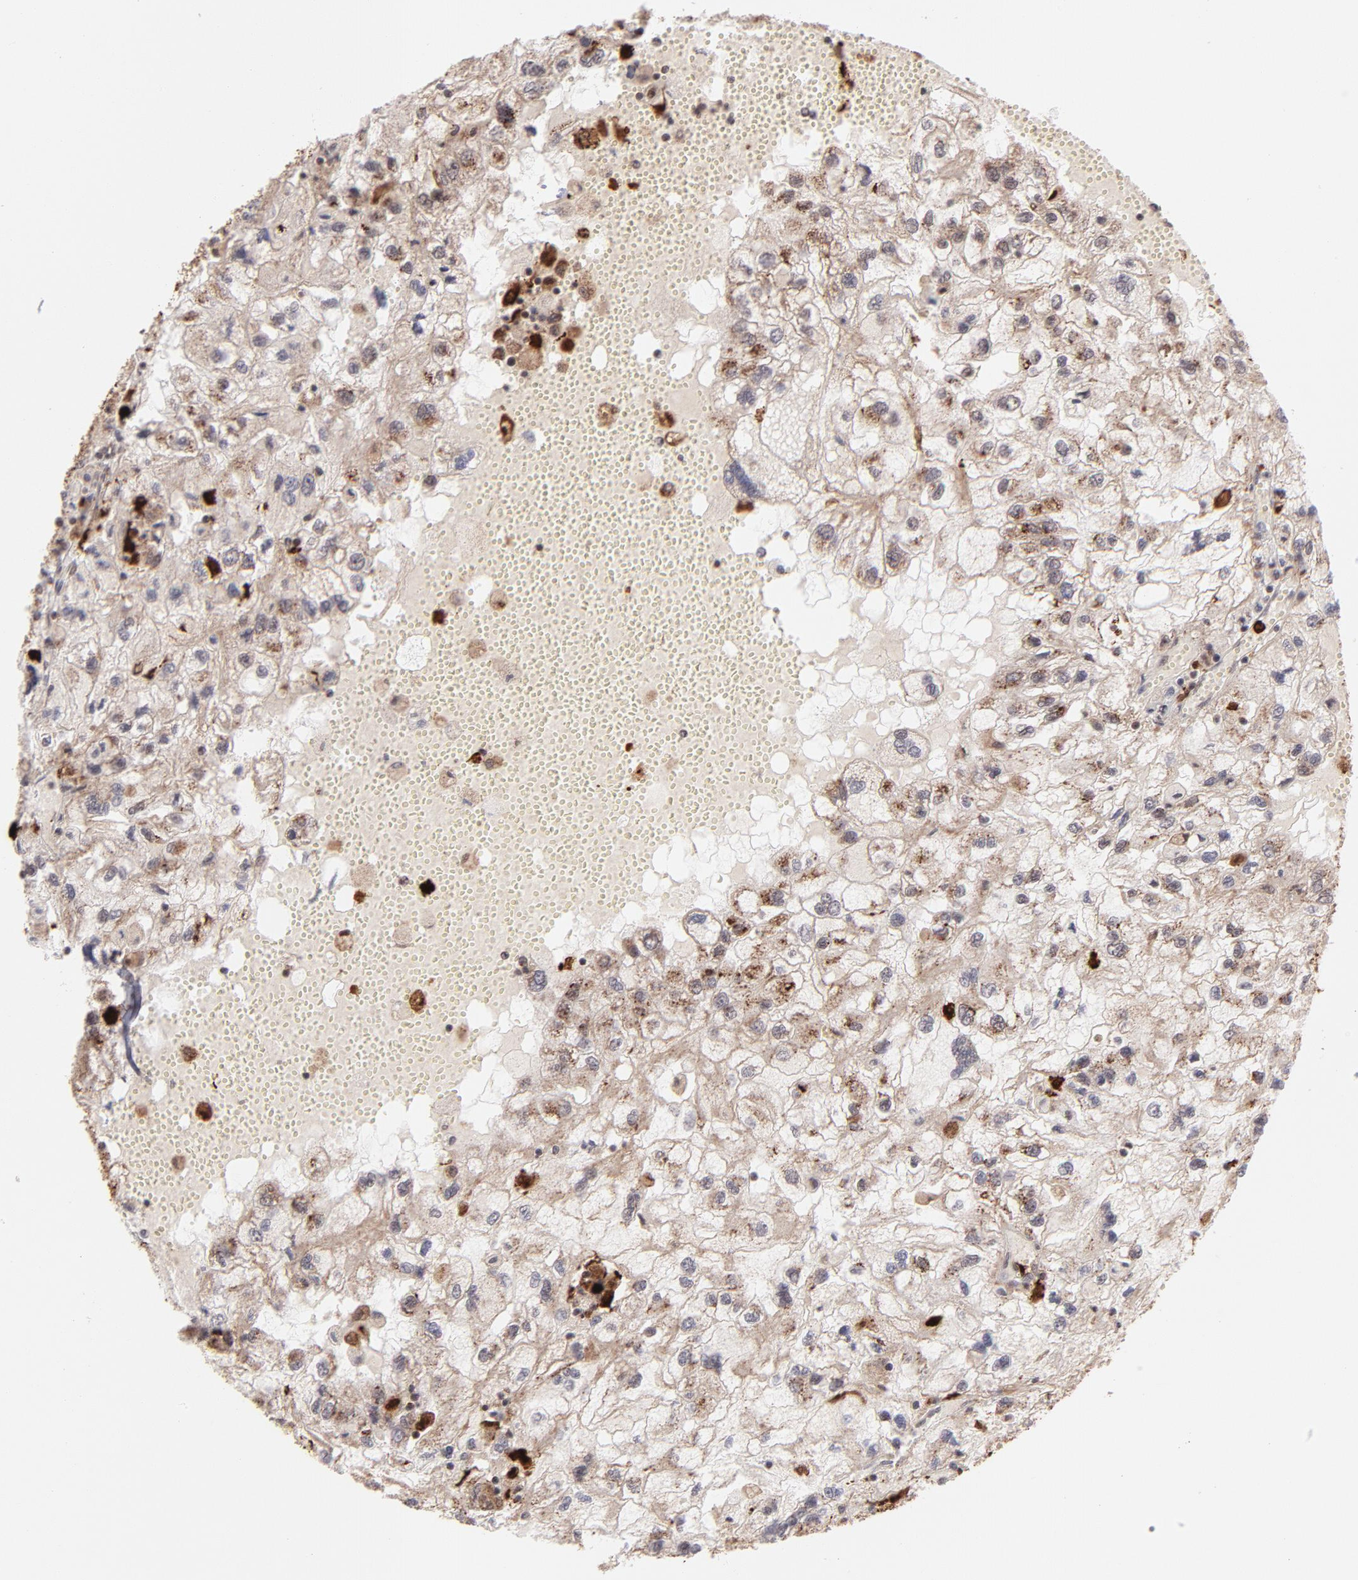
{"staining": {"intensity": "moderate", "quantity": ">75%", "location": "cytoplasmic/membranous"}, "tissue": "renal cancer", "cell_type": "Tumor cells", "image_type": "cancer", "snomed": [{"axis": "morphology", "description": "Normal tissue, NOS"}, {"axis": "morphology", "description": "Adenocarcinoma, NOS"}, {"axis": "topography", "description": "Kidney"}], "caption": "Immunohistochemical staining of adenocarcinoma (renal) shows medium levels of moderate cytoplasmic/membranous protein positivity in about >75% of tumor cells.", "gene": "ZFX", "patient": {"sex": "male", "age": 71}}